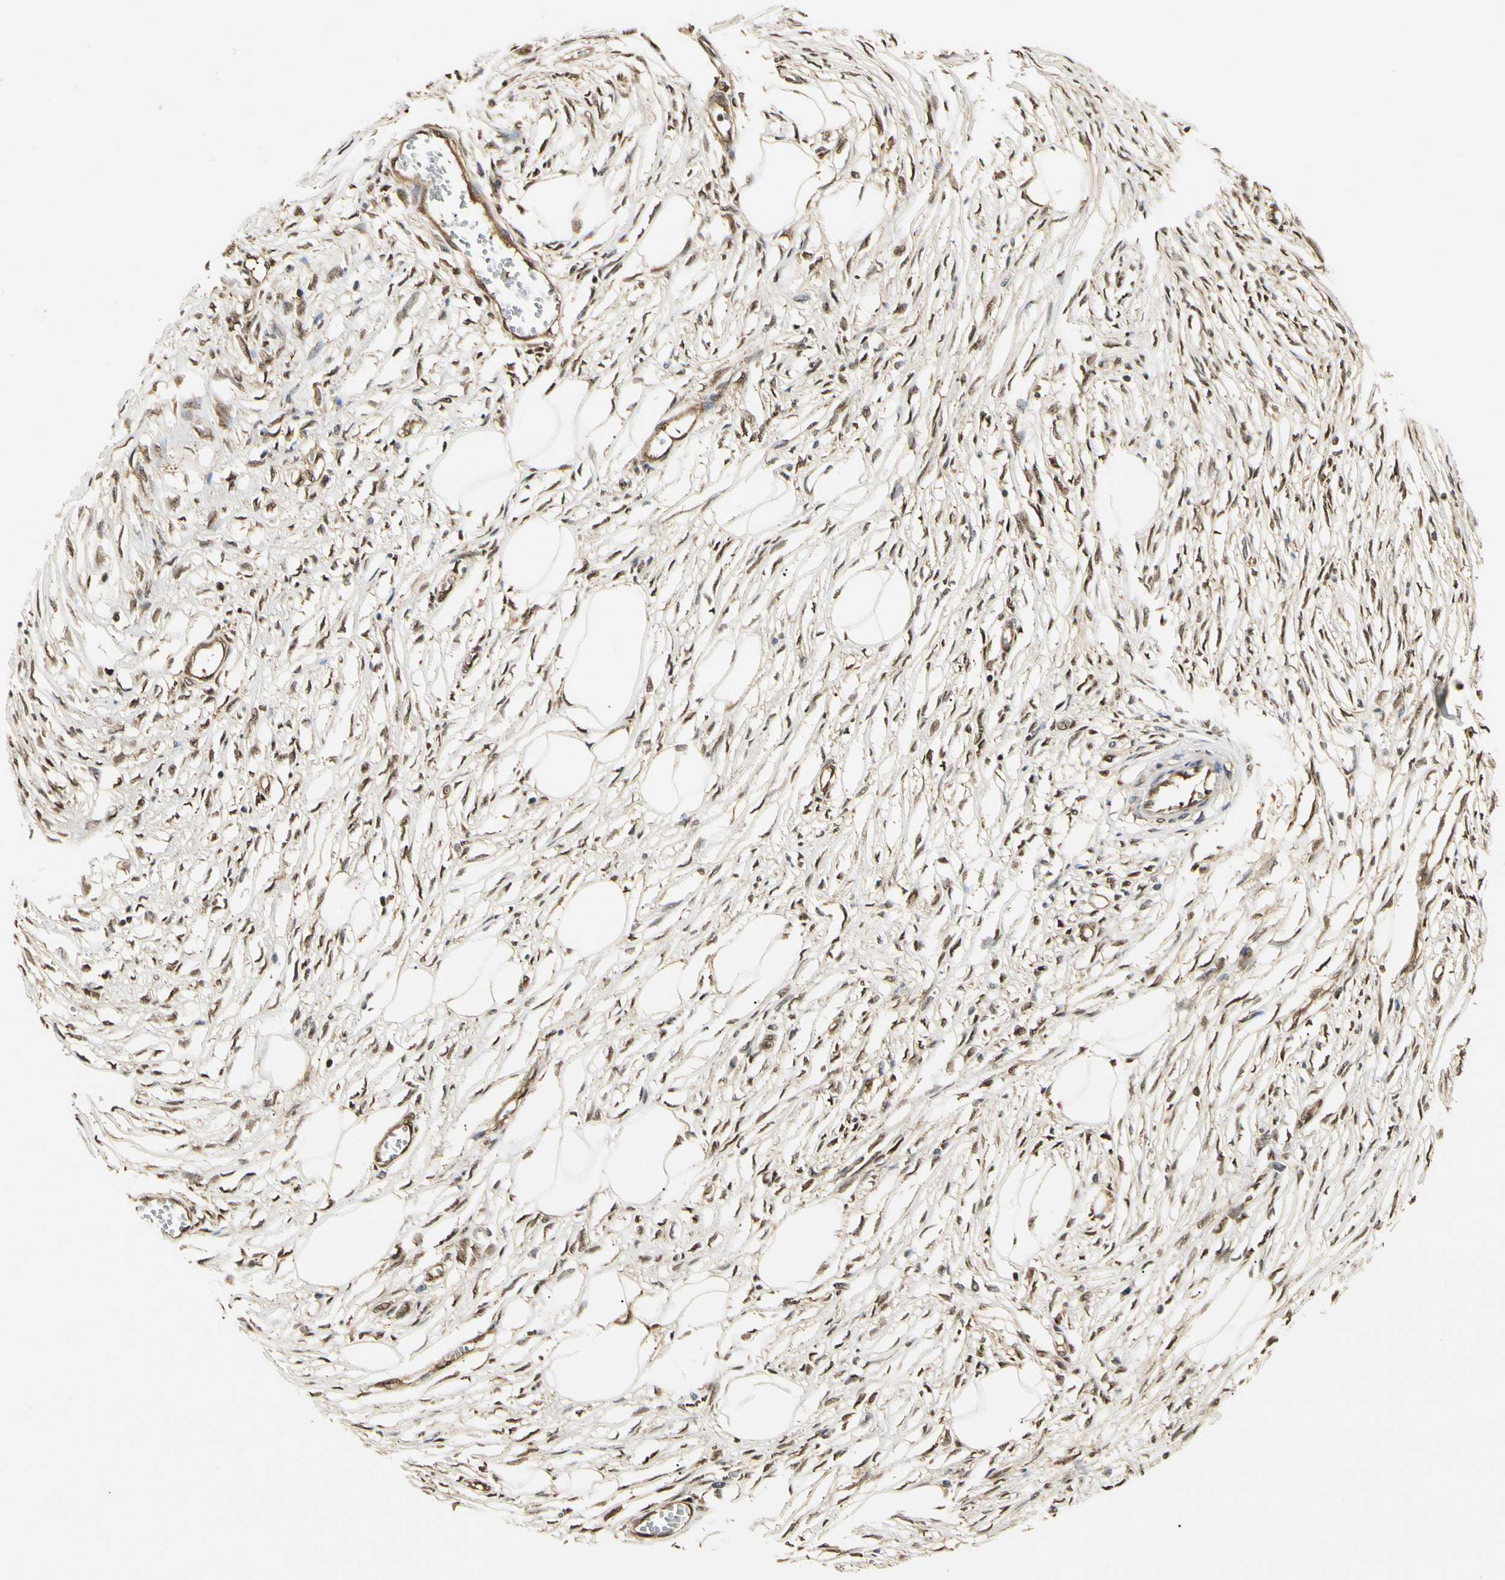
{"staining": {"intensity": "moderate", "quantity": "25%-75%", "location": "cytoplasmic/membranous,nuclear"}, "tissue": "adipose tissue", "cell_type": "Adipocytes", "image_type": "normal", "snomed": [{"axis": "morphology", "description": "Normal tissue, NOS"}, {"axis": "morphology", "description": "Sarcoma, NOS"}, {"axis": "topography", "description": "Skin"}, {"axis": "topography", "description": "Soft tissue"}], "caption": "Protein expression analysis of benign adipose tissue reveals moderate cytoplasmic/membranous,nuclear positivity in about 25%-75% of adipocytes. (Brightfield microscopy of DAB IHC at high magnification).", "gene": "YWHAB", "patient": {"sex": "female", "age": 51}}